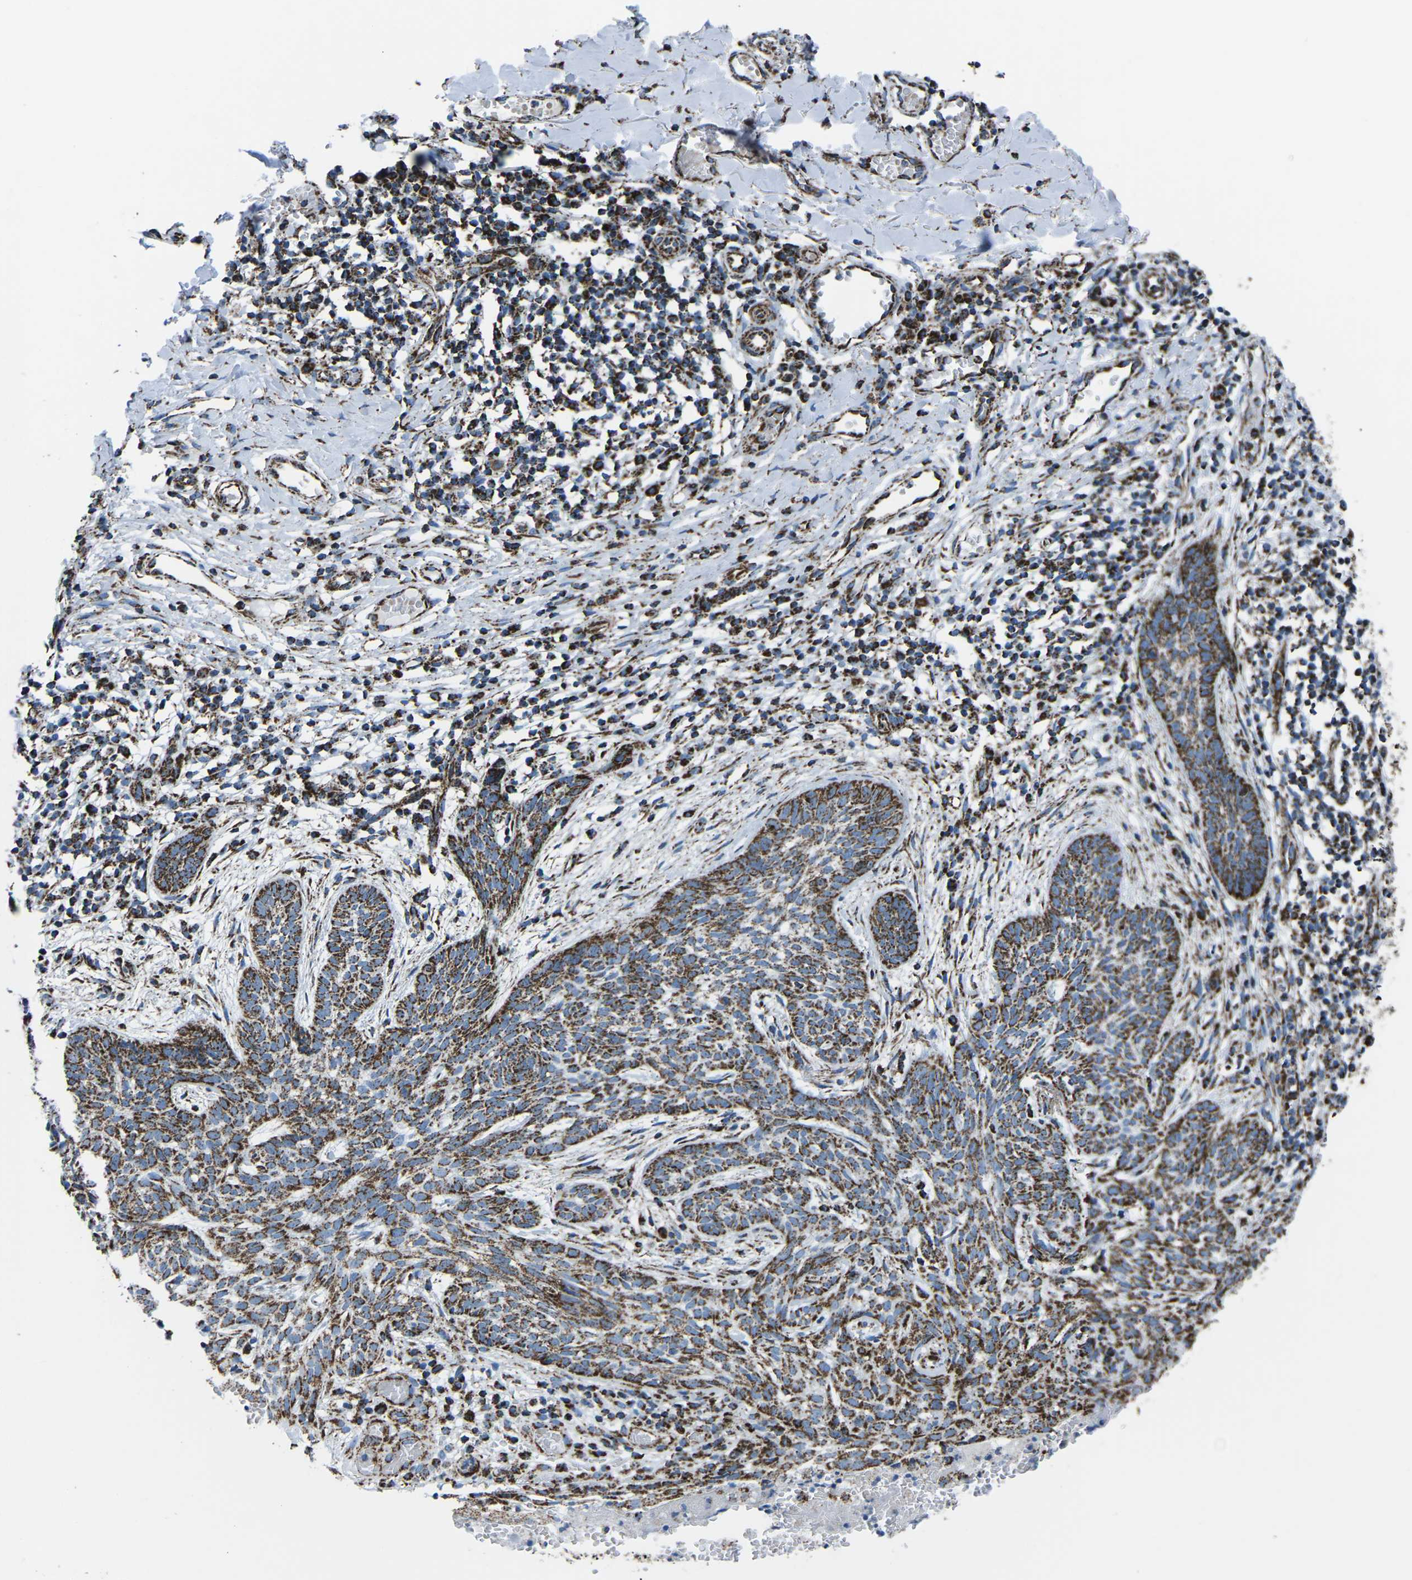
{"staining": {"intensity": "strong", "quantity": ">75%", "location": "cytoplasmic/membranous"}, "tissue": "skin cancer", "cell_type": "Tumor cells", "image_type": "cancer", "snomed": [{"axis": "morphology", "description": "Basal cell carcinoma"}, {"axis": "topography", "description": "Skin"}], "caption": "This micrograph reveals skin cancer stained with immunohistochemistry (IHC) to label a protein in brown. The cytoplasmic/membranous of tumor cells show strong positivity for the protein. Nuclei are counter-stained blue.", "gene": "MT-CO2", "patient": {"sex": "female", "age": 59}}